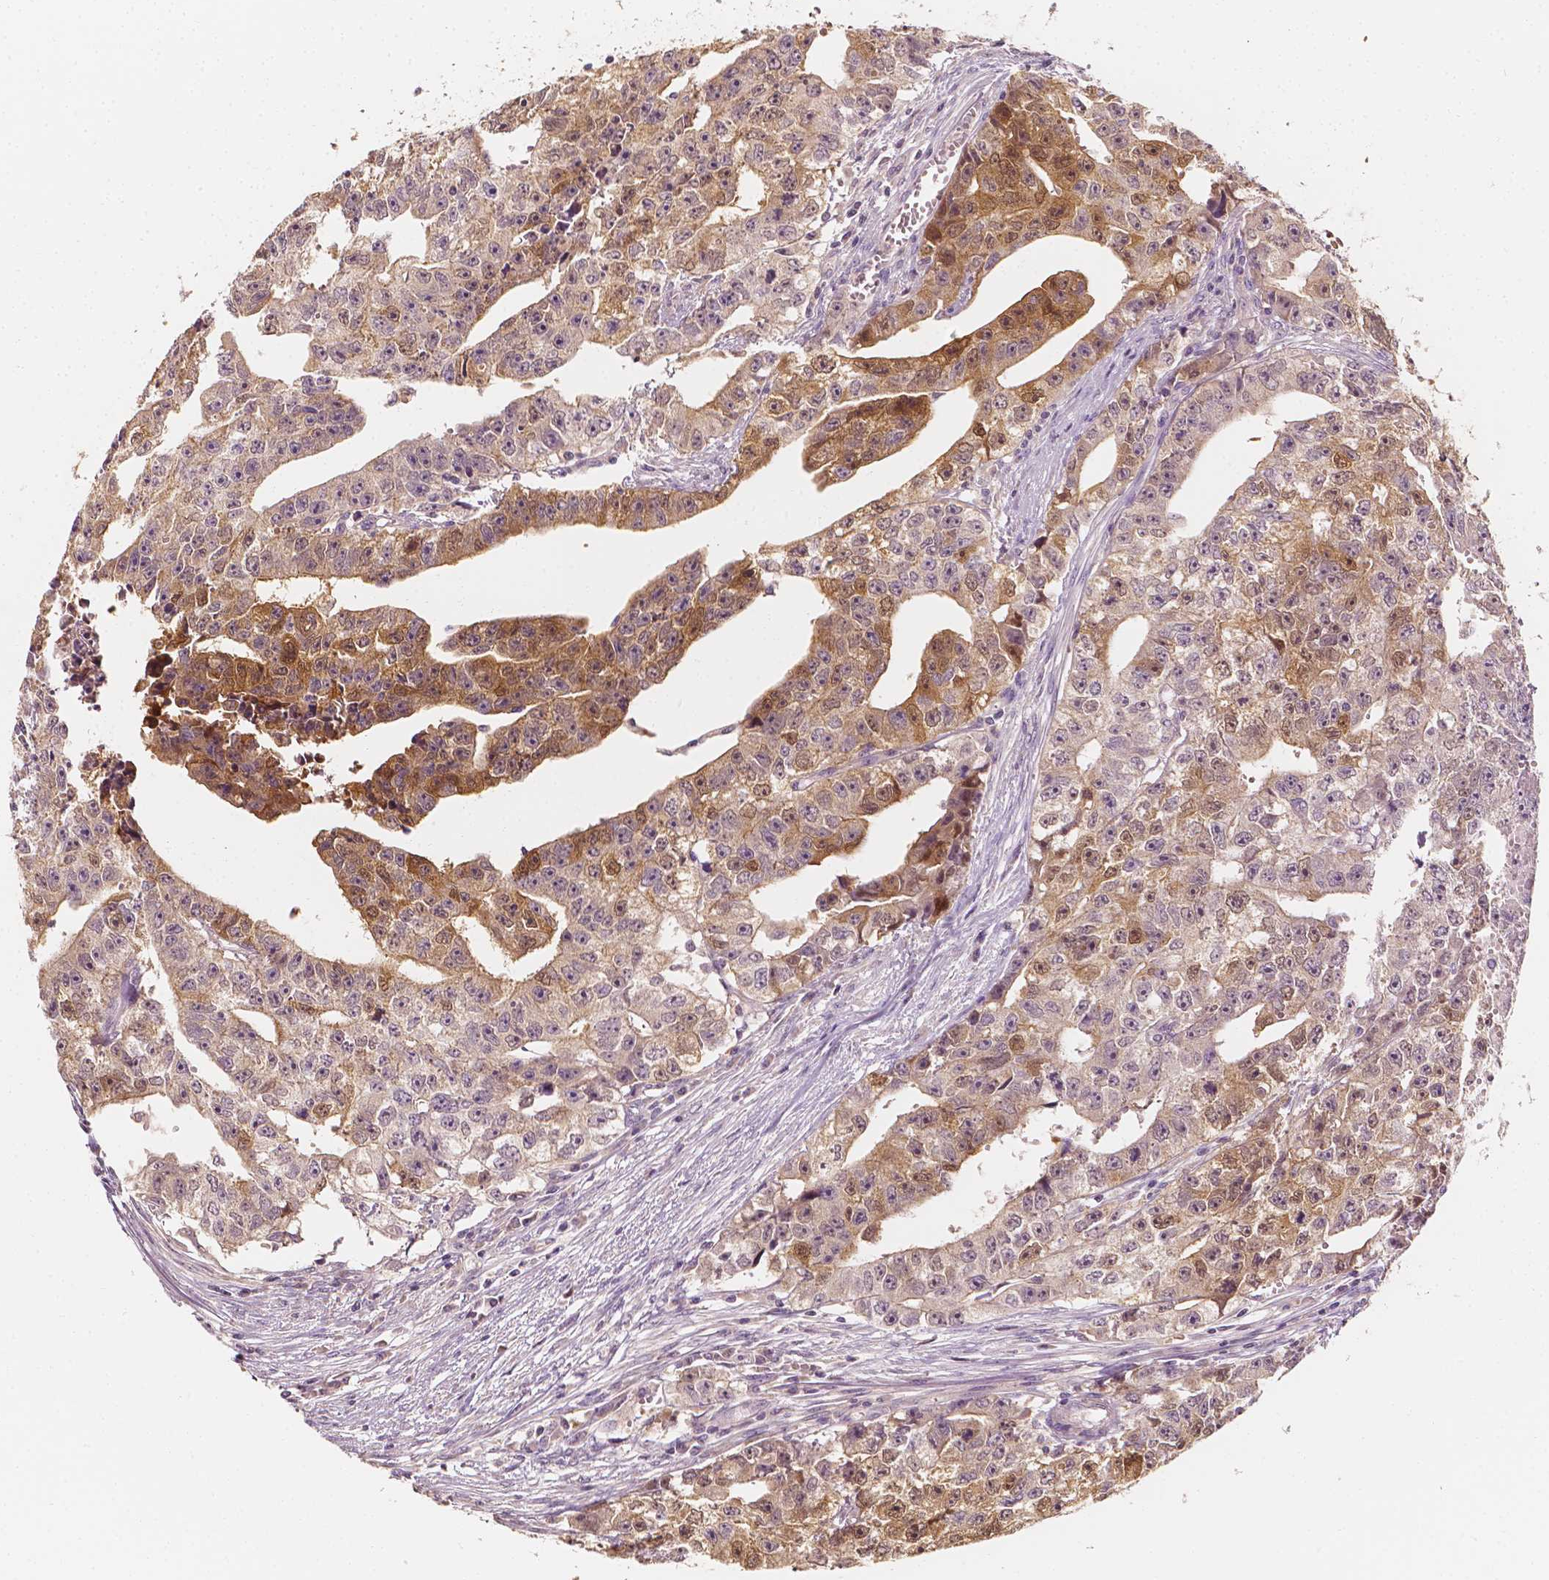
{"staining": {"intensity": "moderate", "quantity": "25%-75%", "location": "cytoplasmic/membranous"}, "tissue": "testis cancer", "cell_type": "Tumor cells", "image_type": "cancer", "snomed": [{"axis": "morphology", "description": "Carcinoma, Embryonal, NOS"}, {"axis": "morphology", "description": "Teratoma, malignant, NOS"}, {"axis": "topography", "description": "Testis"}], "caption": "The immunohistochemical stain shows moderate cytoplasmic/membranous staining in tumor cells of testis cancer tissue. (DAB IHC, brown staining for protein, blue staining for nuclei).", "gene": "SHPK", "patient": {"sex": "male", "age": 24}}